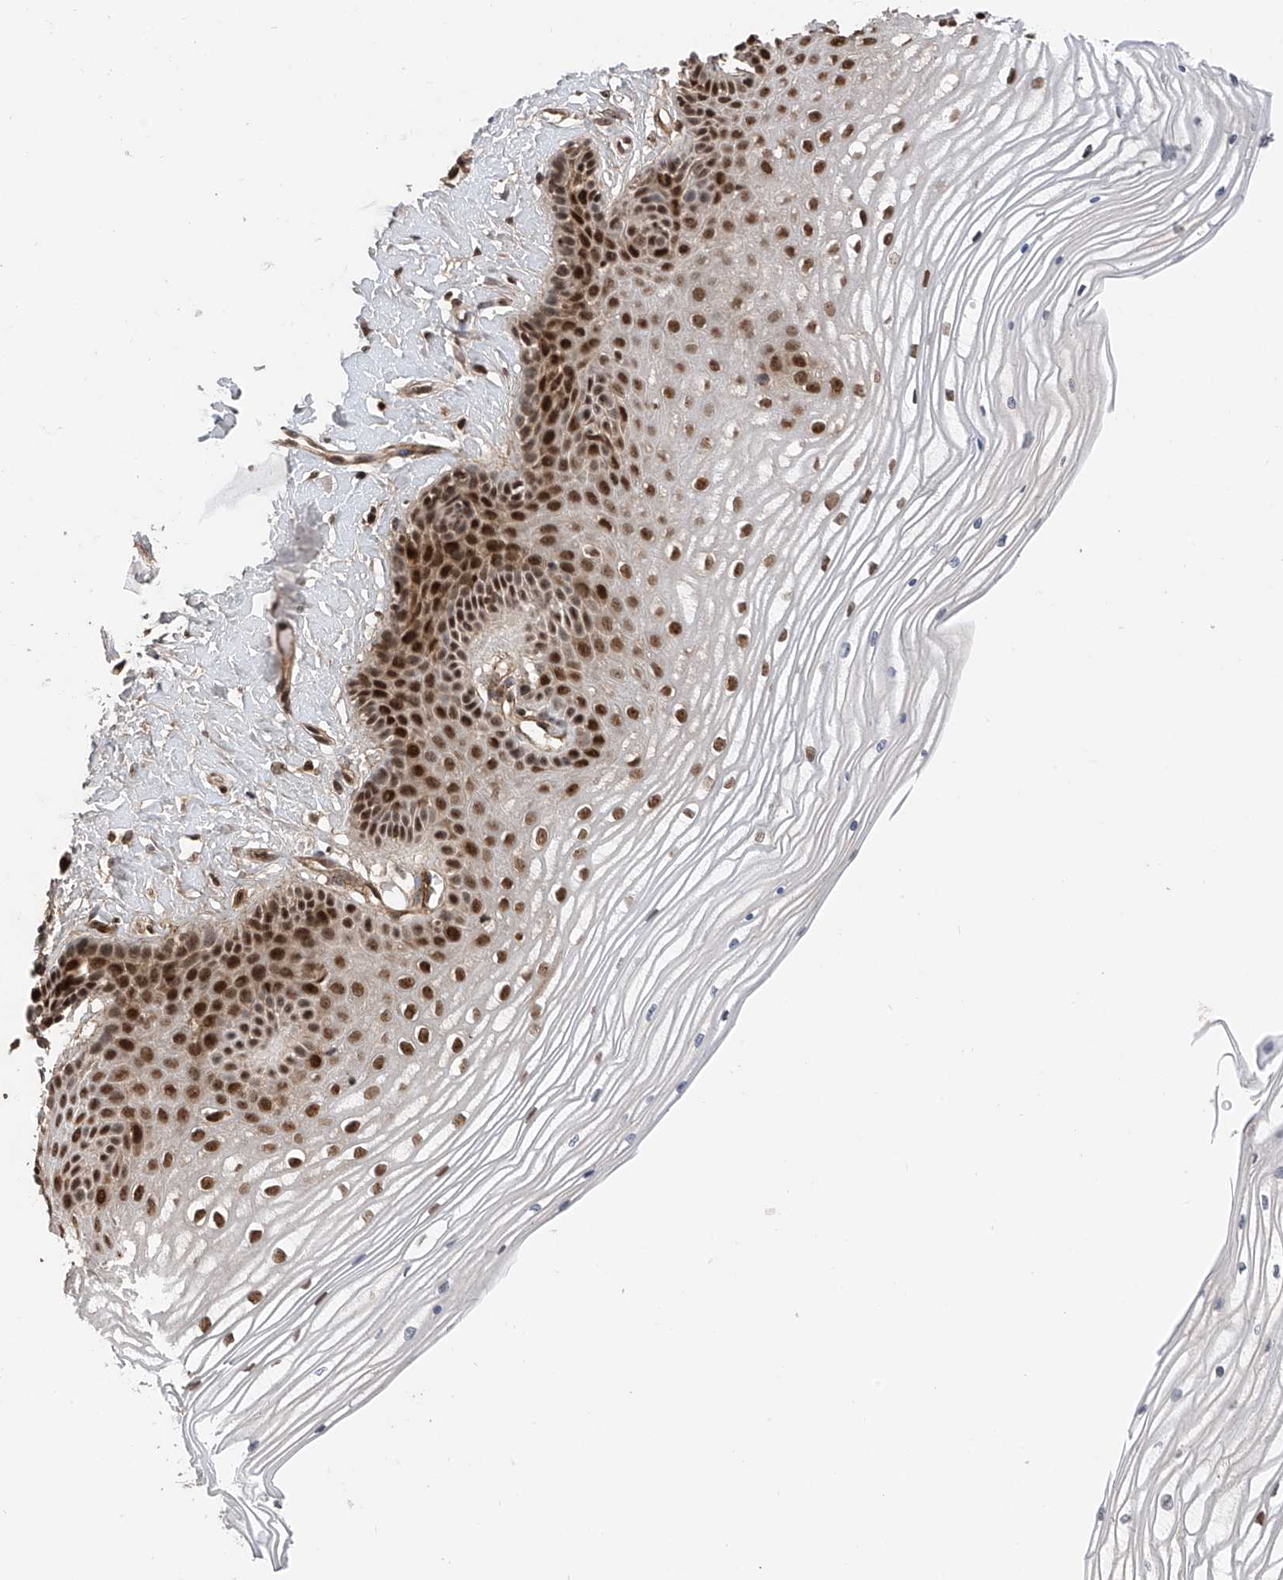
{"staining": {"intensity": "strong", "quantity": "25%-75%", "location": "nuclear"}, "tissue": "vagina", "cell_type": "Squamous epithelial cells", "image_type": "normal", "snomed": [{"axis": "morphology", "description": "Normal tissue, NOS"}, {"axis": "topography", "description": "Vagina"}, {"axis": "topography", "description": "Cervix"}], "caption": "Vagina stained with a protein marker shows strong staining in squamous epithelial cells.", "gene": "DNAJC9", "patient": {"sex": "female", "age": 40}}